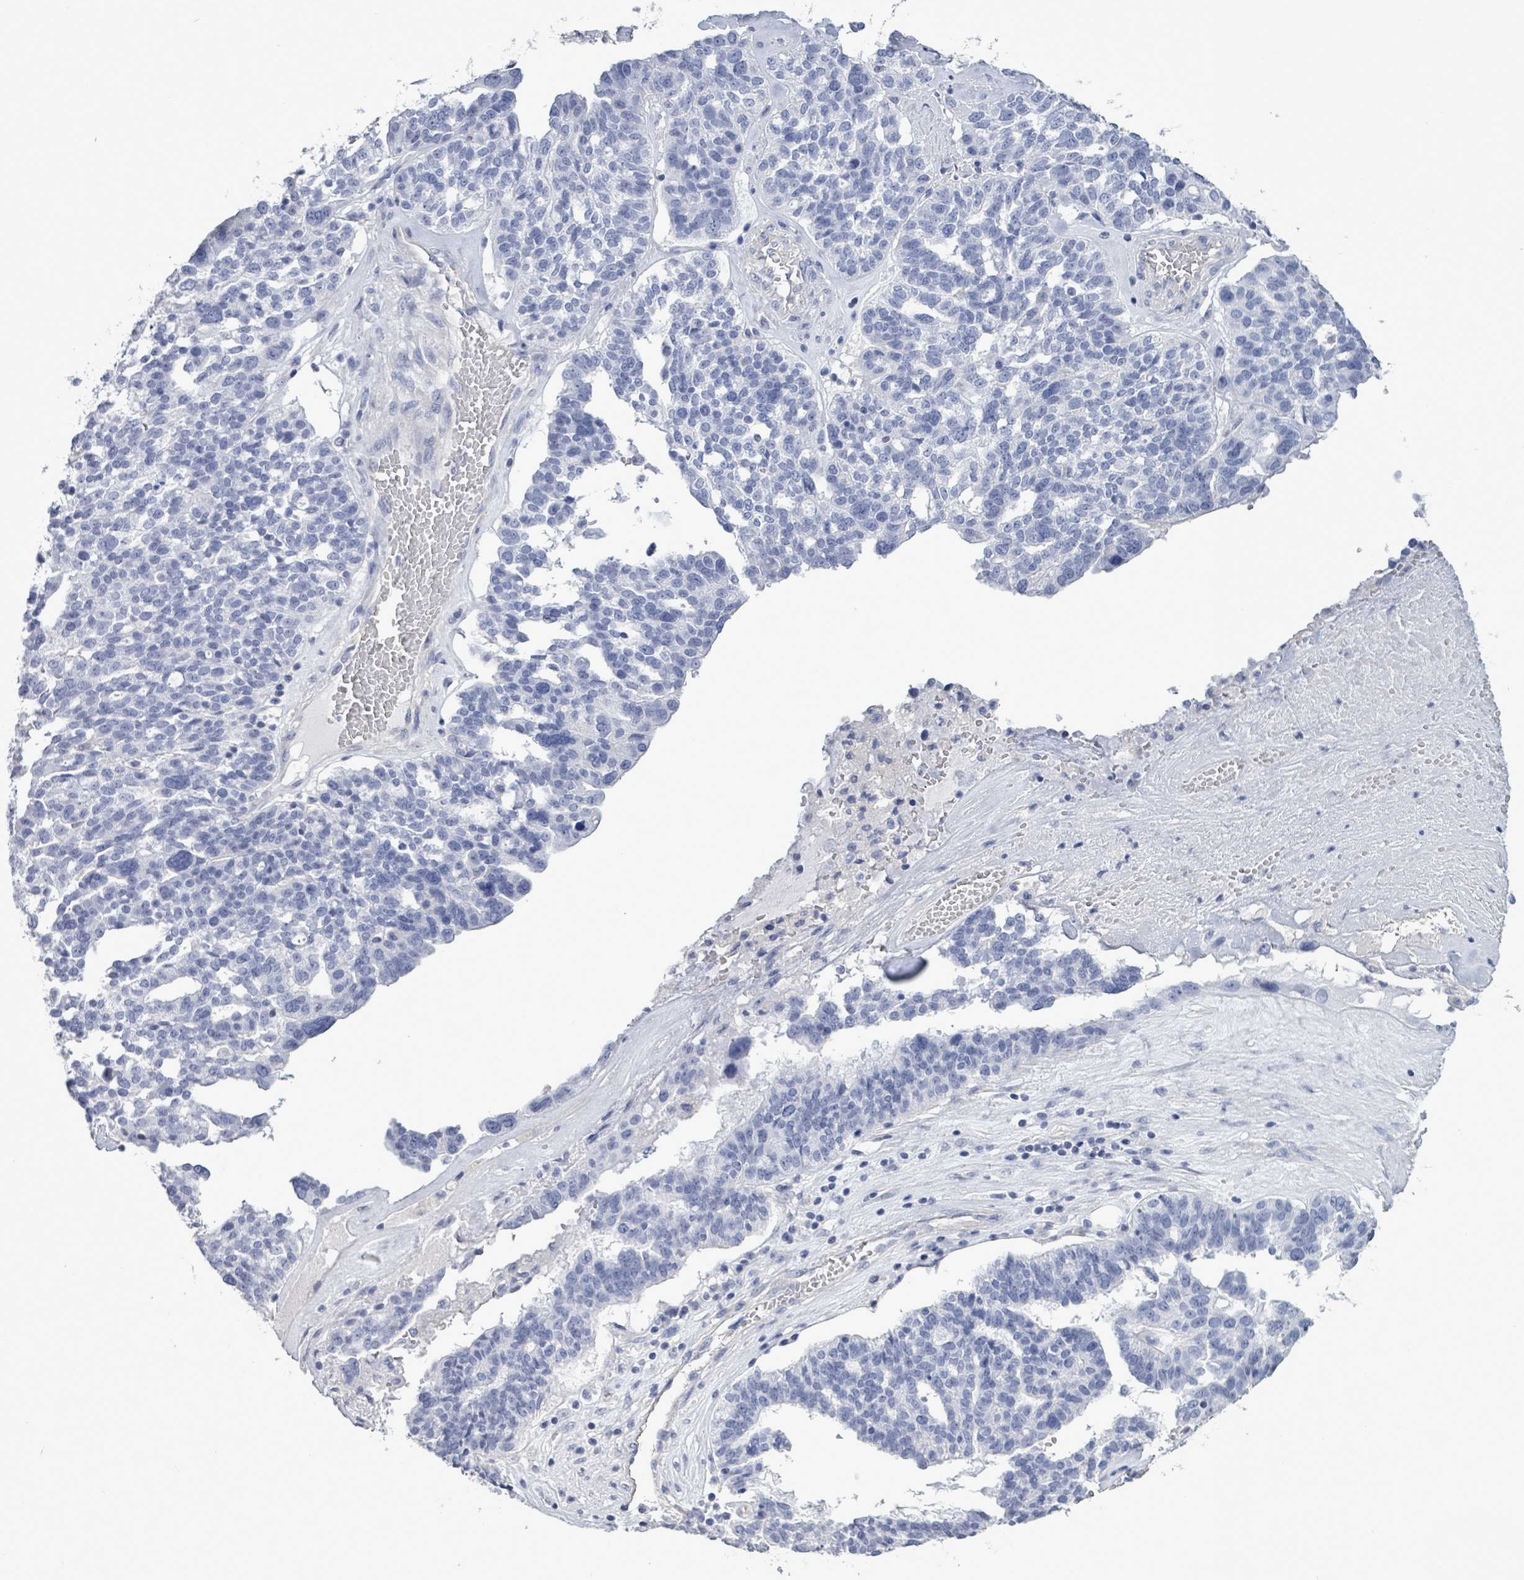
{"staining": {"intensity": "negative", "quantity": "none", "location": "none"}, "tissue": "ovarian cancer", "cell_type": "Tumor cells", "image_type": "cancer", "snomed": [{"axis": "morphology", "description": "Cystadenocarcinoma, serous, NOS"}, {"axis": "topography", "description": "Ovary"}], "caption": "Histopathology image shows no protein positivity in tumor cells of serous cystadenocarcinoma (ovarian) tissue.", "gene": "CT45A5", "patient": {"sex": "female", "age": 59}}